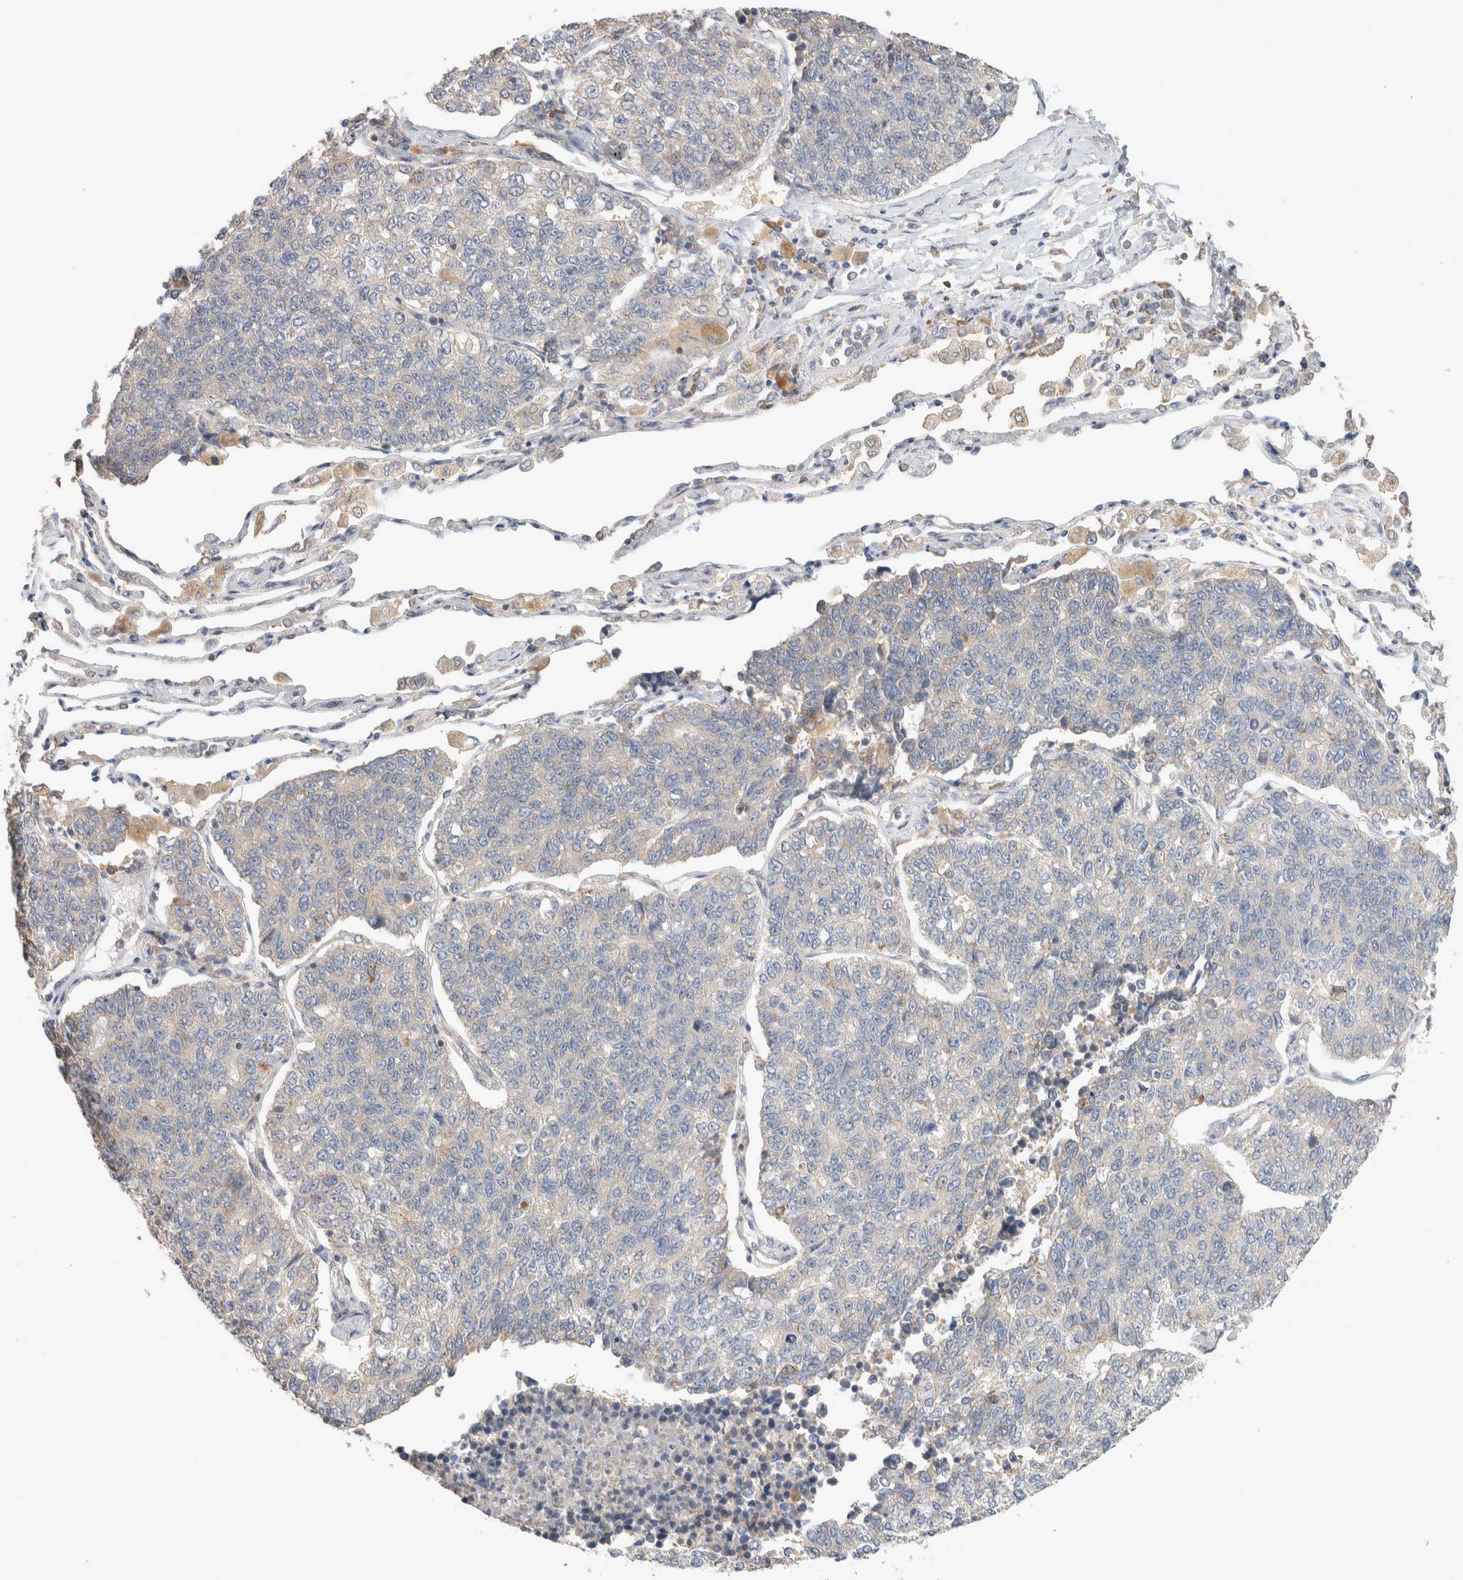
{"staining": {"intensity": "negative", "quantity": "none", "location": "none"}, "tissue": "lung cancer", "cell_type": "Tumor cells", "image_type": "cancer", "snomed": [{"axis": "morphology", "description": "Adenocarcinoma, NOS"}, {"axis": "topography", "description": "Lung"}], "caption": "IHC of human lung cancer (adenocarcinoma) reveals no expression in tumor cells.", "gene": "DEPTOR", "patient": {"sex": "male", "age": 49}}